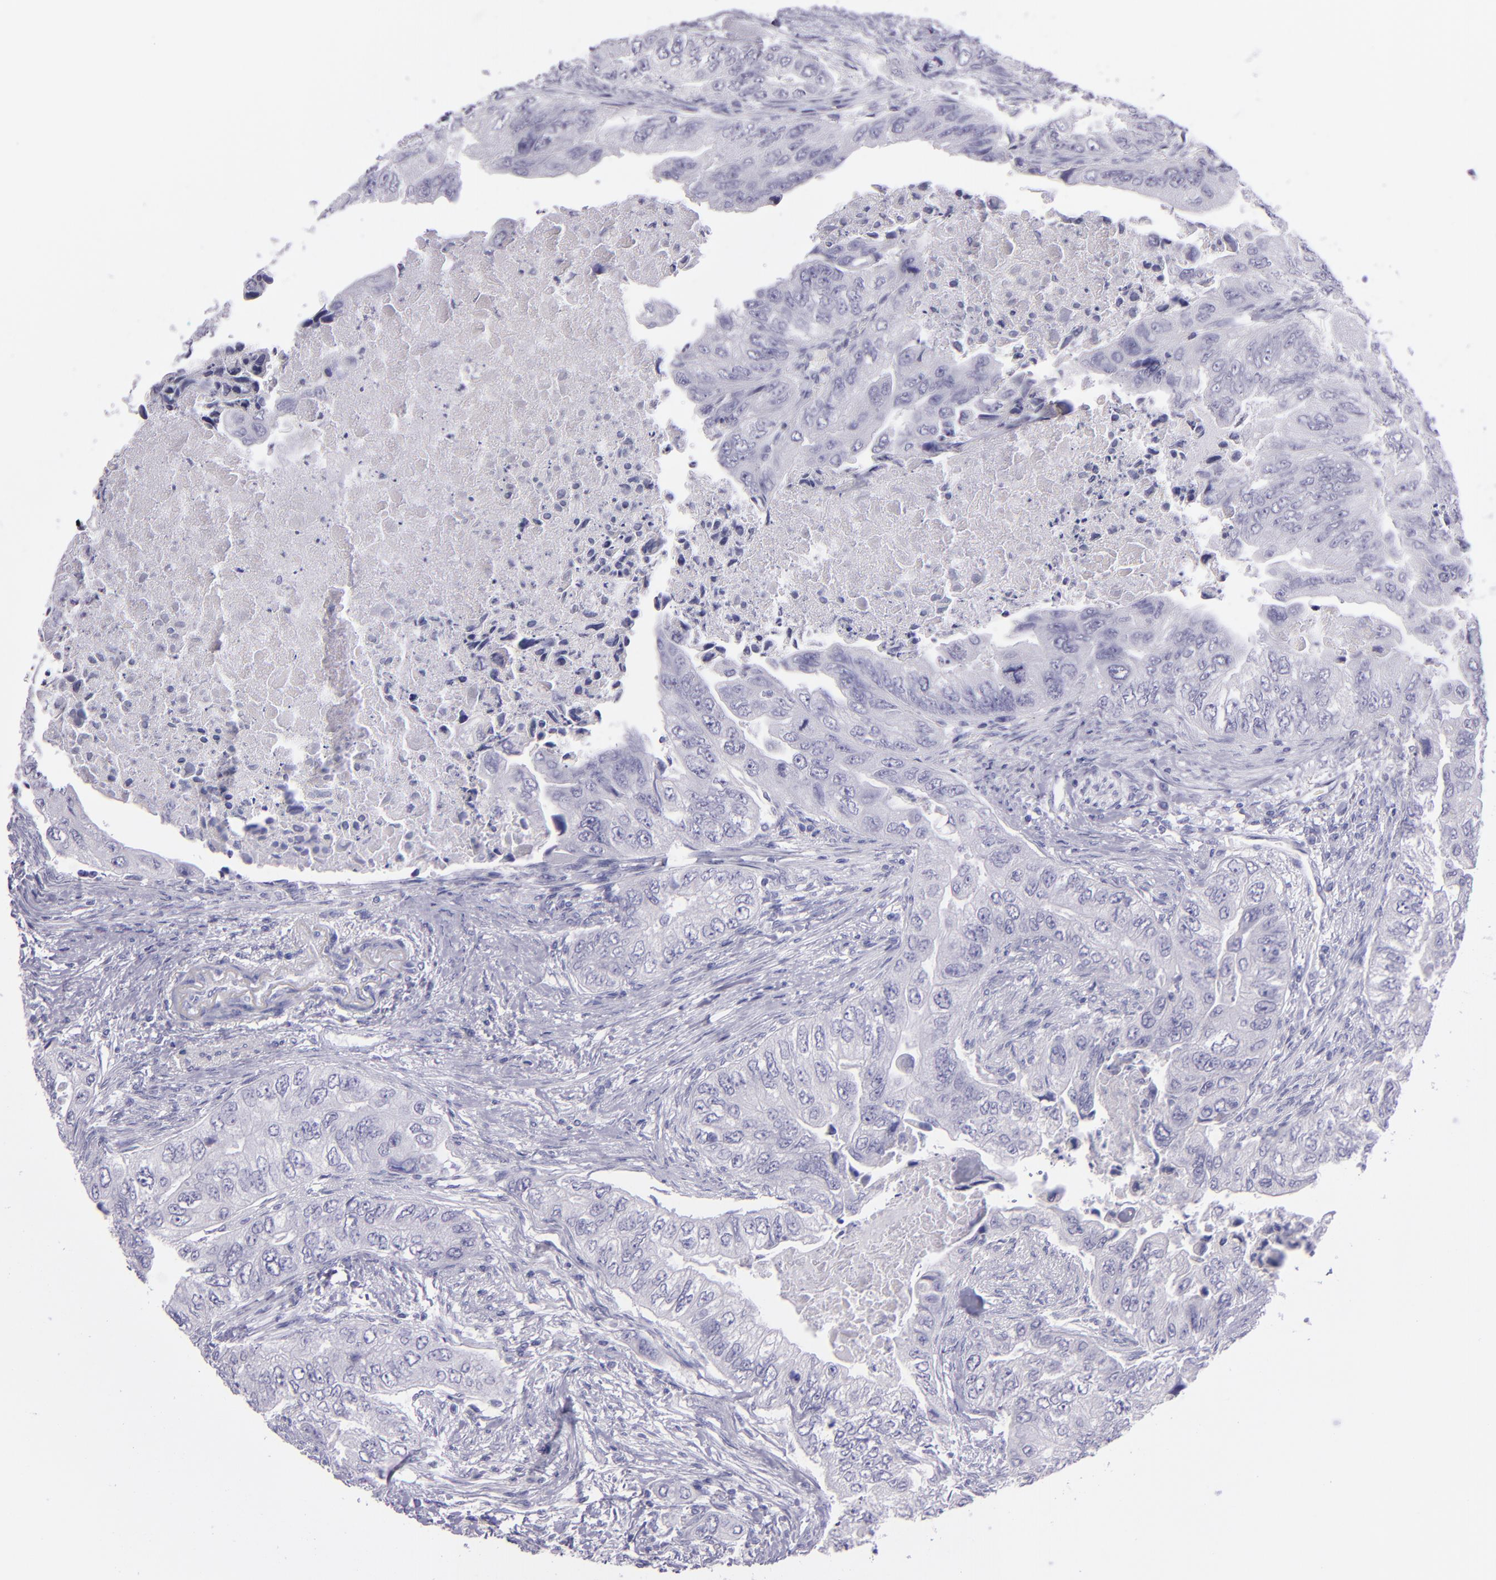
{"staining": {"intensity": "negative", "quantity": "none", "location": "none"}, "tissue": "colorectal cancer", "cell_type": "Tumor cells", "image_type": "cancer", "snomed": [{"axis": "morphology", "description": "Adenocarcinoma, NOS"}, {"axis": "topography", "description": "Colon"}], "caption": "This is an immunohistochemistry (IHC) photomicrograph of colorectal cancer (adenocarcinoma). There is no staining in tumor cells.", "gene": "TNNT3", "patient": {"sex": "female", "age": 11}}